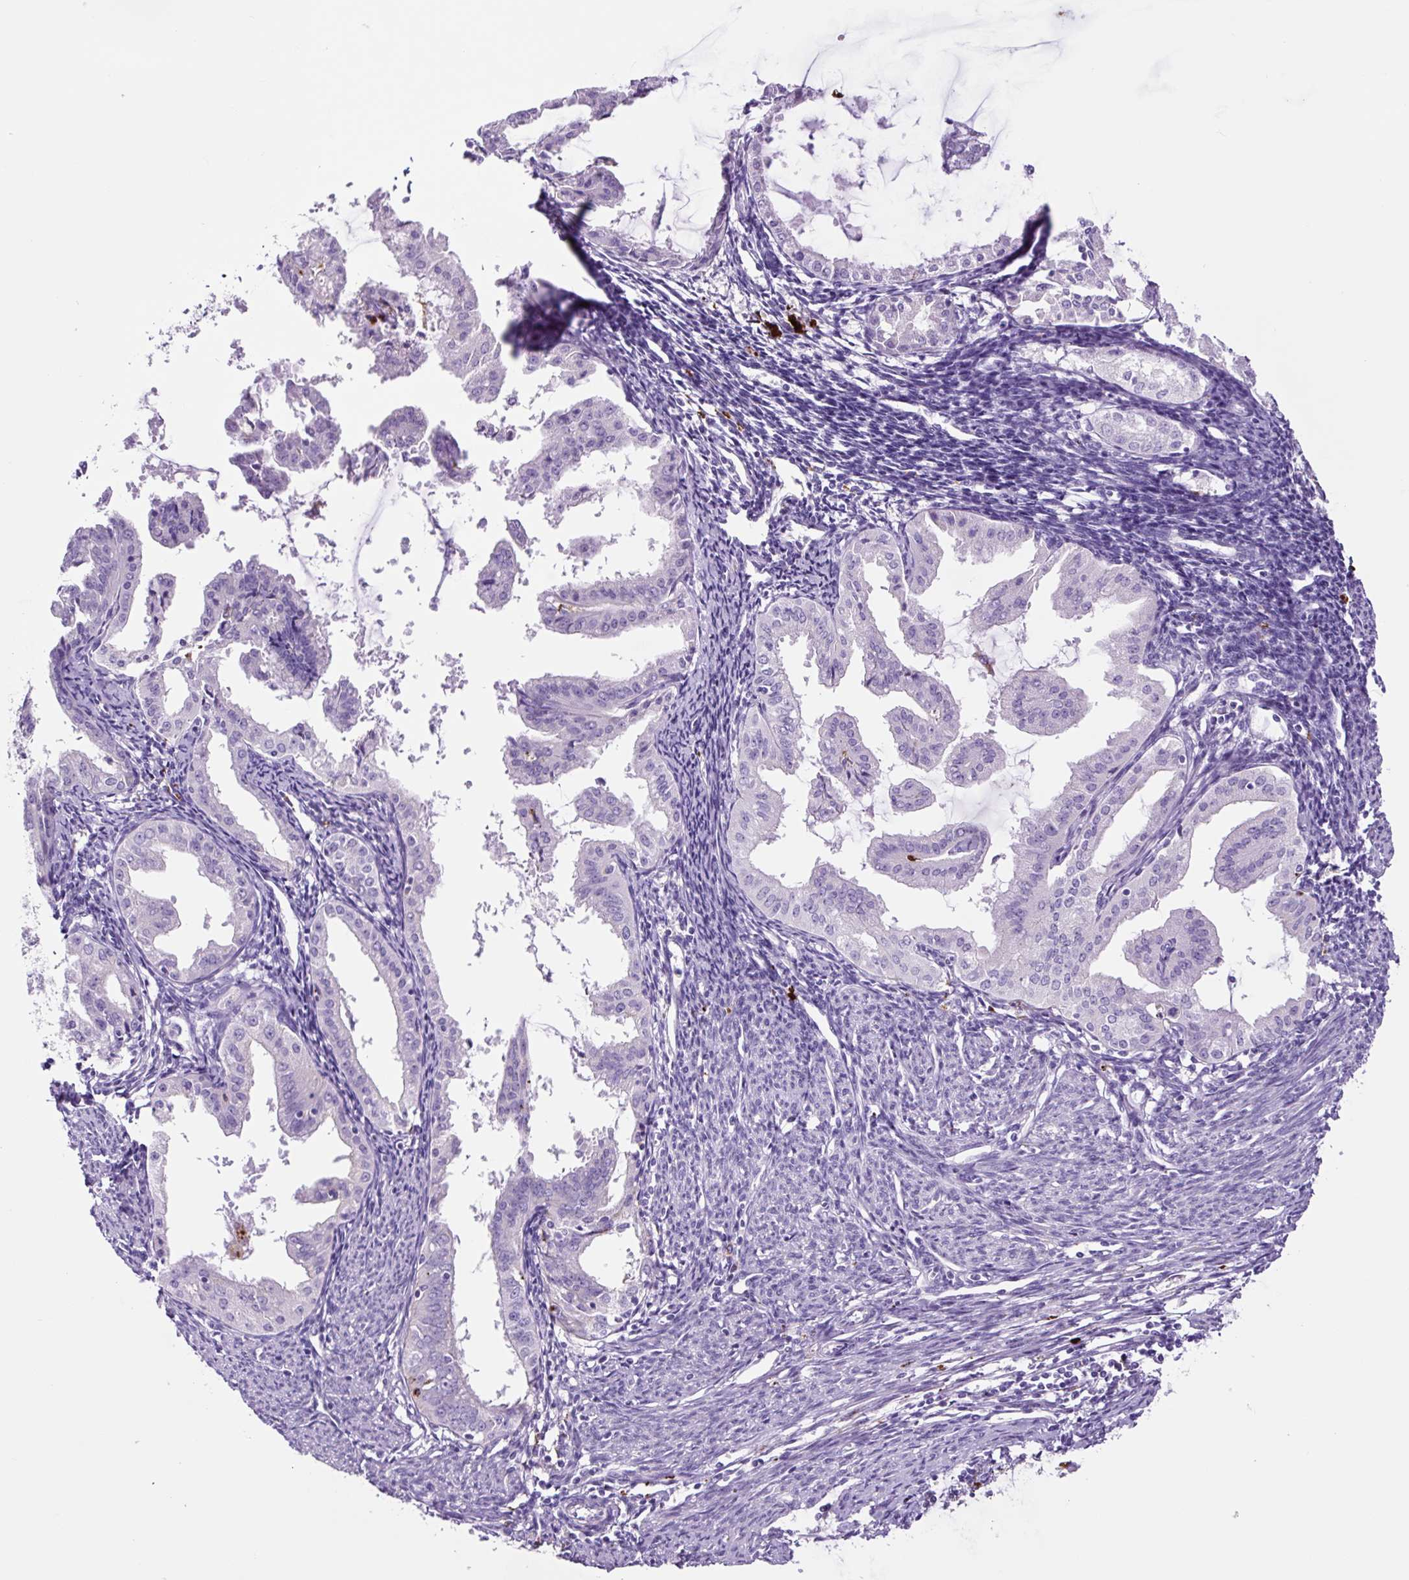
{"staining": {"intensity": "negative", "quantity": "none", "location": "none"}, "tissue": "endometrial cancer", "cell_type": "Tumor cells", "image_type": "cancer", "snomed": [{"axis": "morphology", "description": "Adenocarcinoma, NOS"}, {"axis": "topography", "description": "Endometrium"}], "caption": "Tumor cells show no significant expression in adenocarcinoma (endometrial).", "gene": "LCN10", "patient": {"sex": "female", "age": 70}}